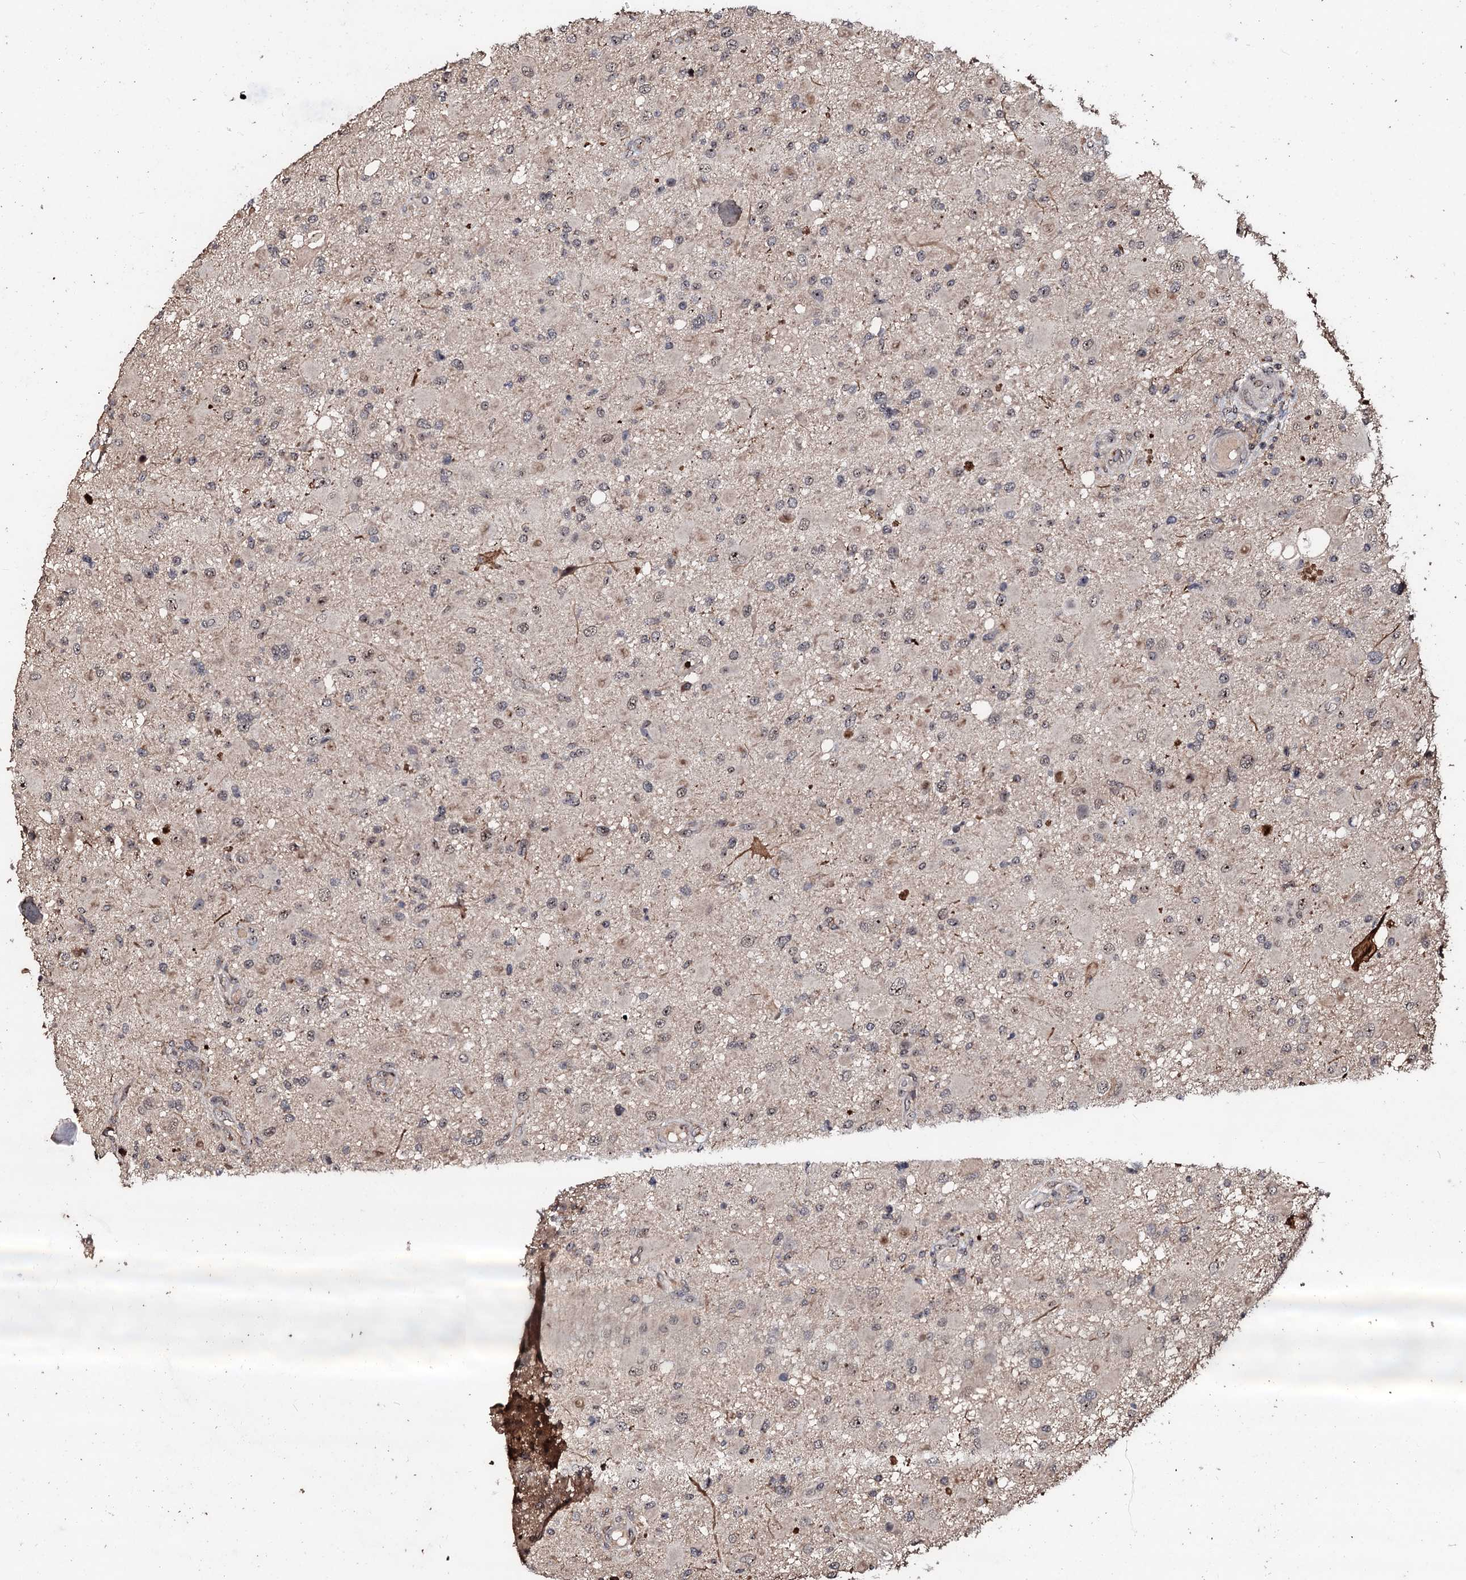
{"staining": {"intensity": "weak", "quantity": "<25%", "location": "nuclear"}, "tissue": "glioma", "cell_type": "Tumor cells", "image_type": "cancer", "snomed": [{"axis": "morphology", "description": "Glioma, malignant, High grade"}, {"axis": "topography", "description": "Brain"}], "caption": "Tumor cells are negative for brown protein staining in glioma.", "gene": "SUPT7L", "patient": {"sex": "male", "age": 53}}